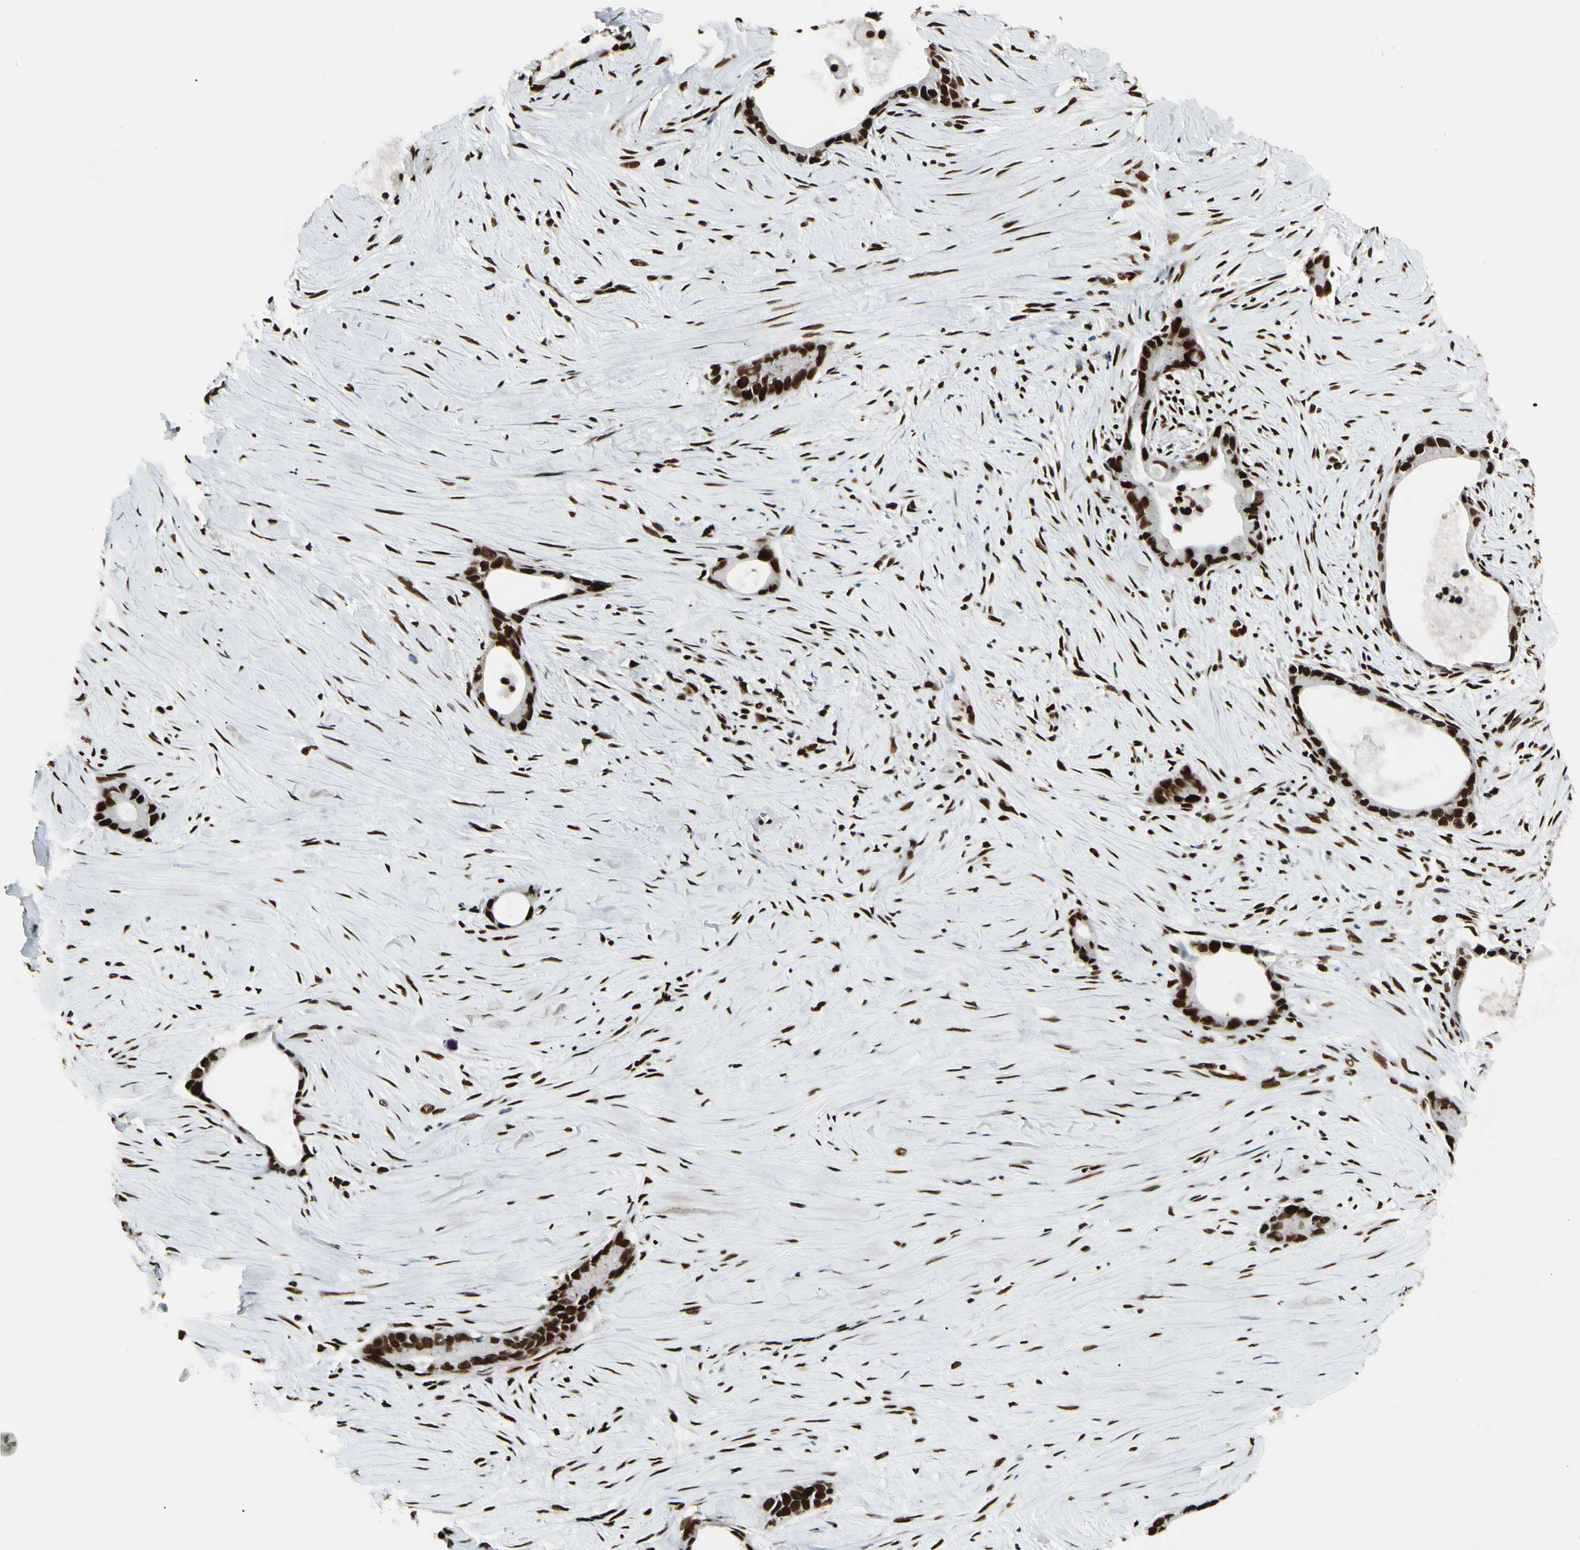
{"staining": {"intensity": "strong", "quantity": ">75%", "location": "nuclear"}, "tissue": "liver cancer", "cell_type": "Tumor cells", "image_type": "cancer", "snomed": [{"axis": "morphology", "description": "Cholangiocarcinoma"}, {"axis": "topography", "description": "Liver"}], "caption": "Liver cancer (cholangiocarcinoma) stained for a protein (brown) reveals strong nuclear positive positivity in approximately >75% of tumor cells.", "gene": "FUS", "patient": {"sex": "female", "age": 55}}